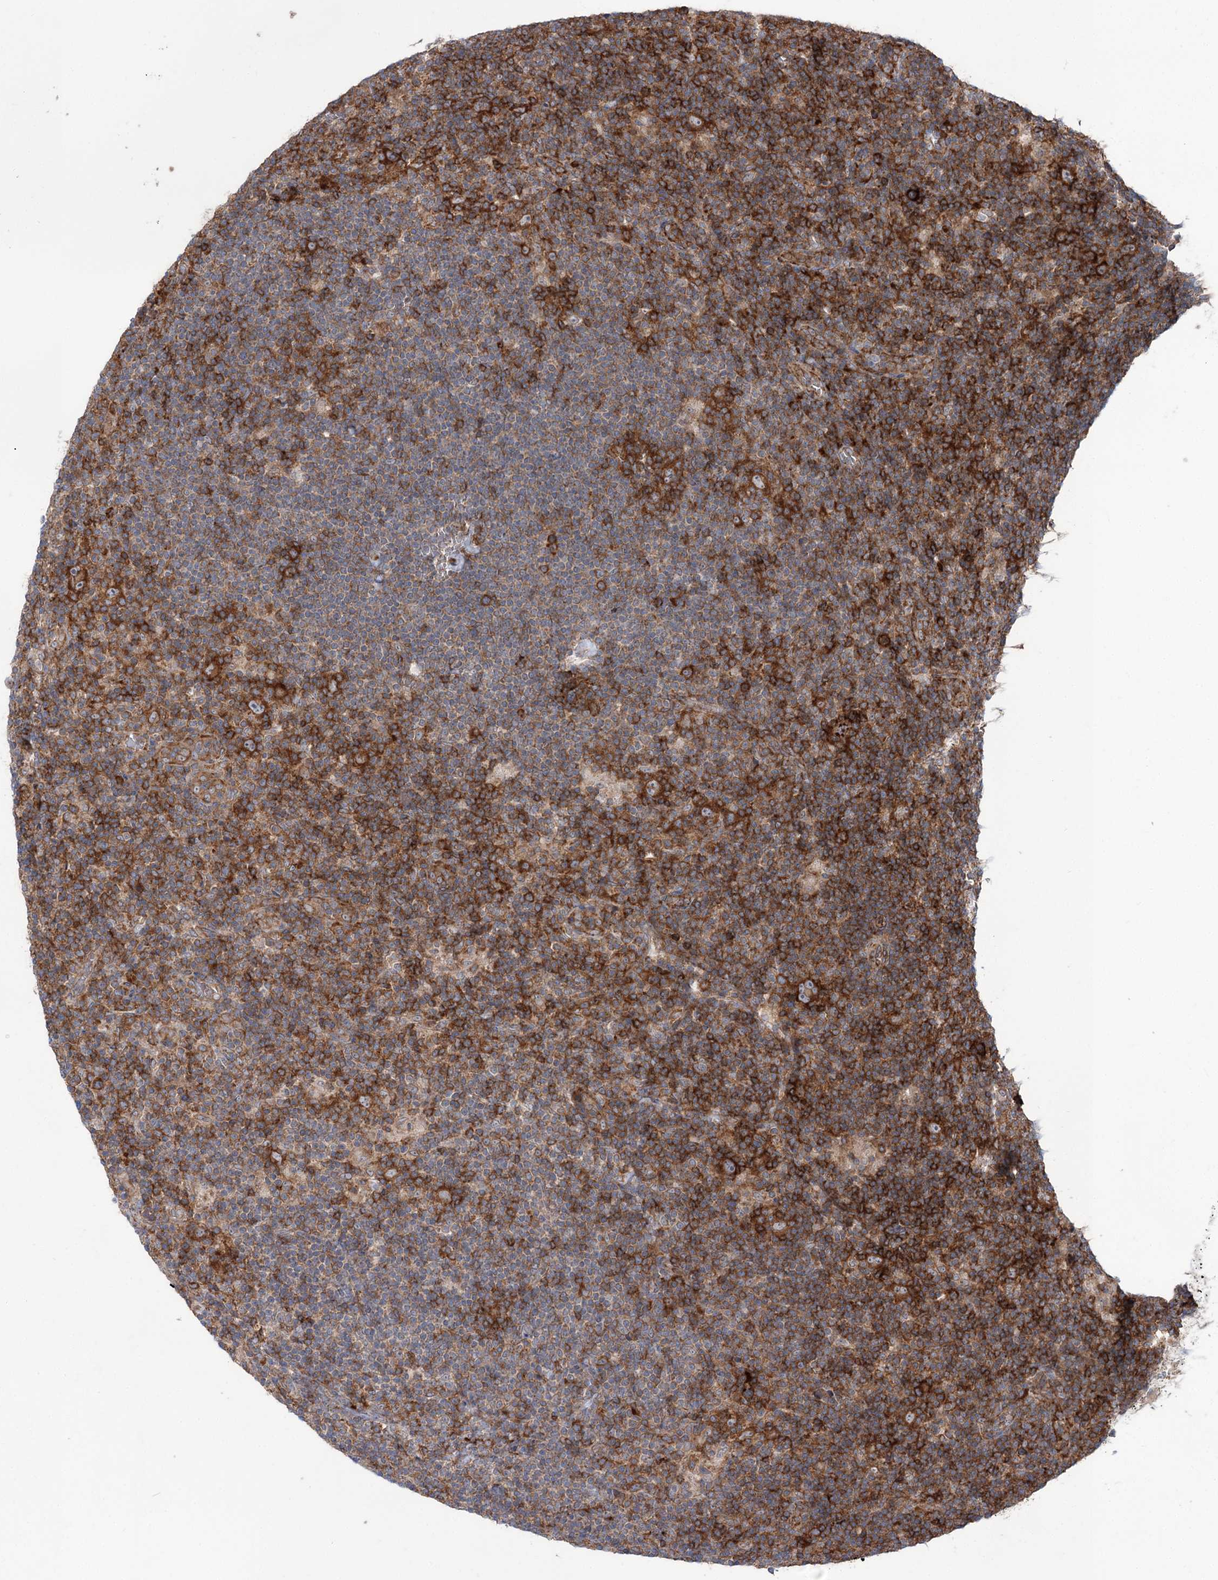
{"staining": {"intensity": "moderate", "quantity": ">75%", "location": "cytoplasmic/membranous"}, "tissue": "lymphoma", "cell_type": "Tumor cells", "image_type": "cancer", "snomed": [{"axis": "morphology", "description": "Hodgkin's disease, NOS"}, {"axis": "topography", "description": "Lymph node"}], "caption": "Immunohistochemical staining of human lymphoma shows medium levels of moderate cytoplasmic/membranous protein staining in approximately >75% of tumor cells.", "gene": "VWA2", "patient": {"sex": "female", "age": 57}}